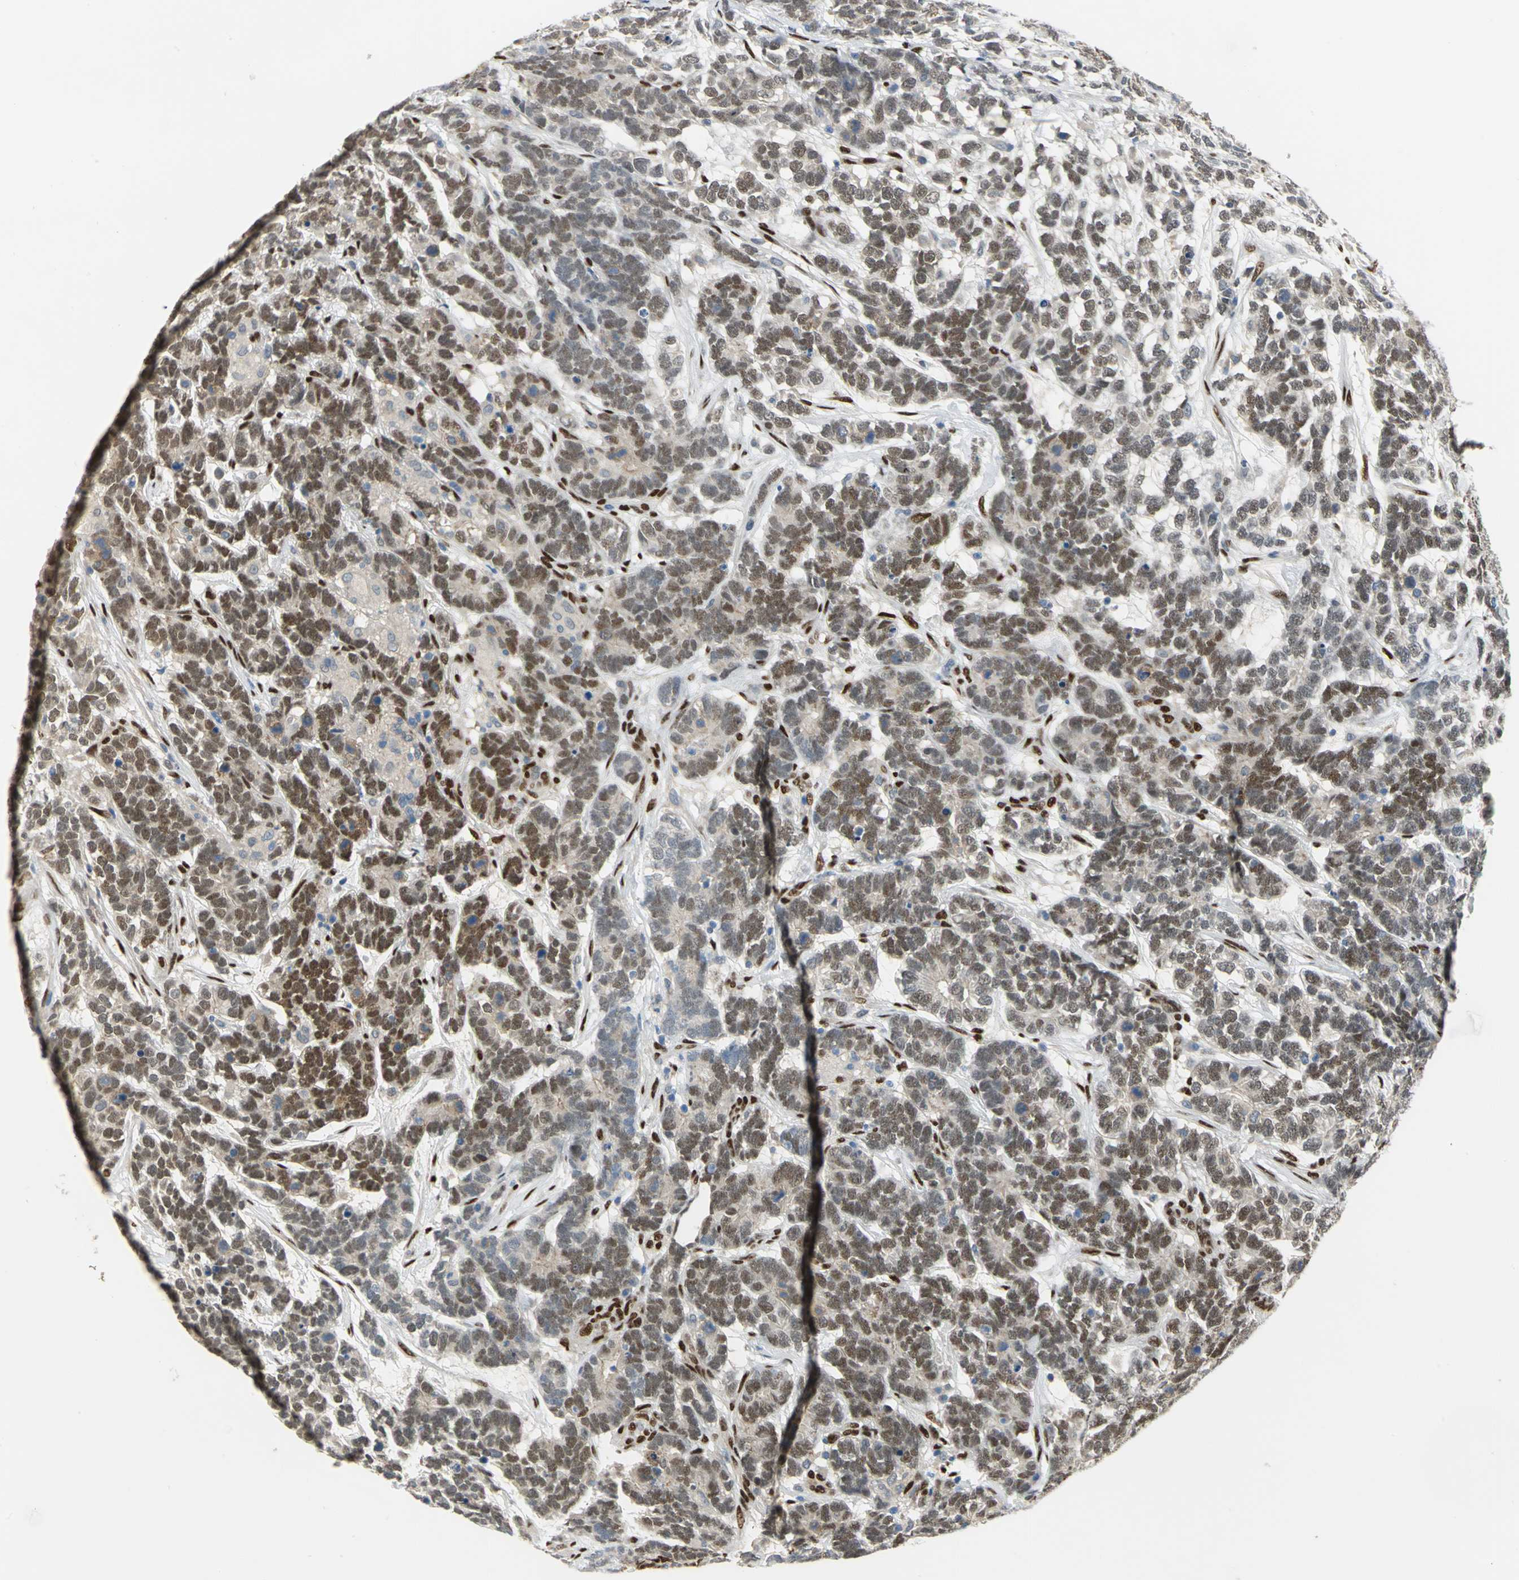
{"staining": {"intensity": "moderate", "quantity": ">75%", "location": "cytoplasmic/membranous,nuclear"}, "tissue": "testis cancer", "cell_type": "Tumor cells", "image_type": "cancer", "snomed": [{"axis": "morphology", "description": "Carcinoma, Embryonal, NOS"}, {"axis": "topography", "description": "Testis"}], "caption": "Embryonal carcinoma (testis) was stained to show a protein in brown. There is medium levels of moderate cytoplasmic/membranous and nuclear expression in approximately >75% of tumor cells.", "gene": "RBFOX2", "patient": {"sex": "male", "age": 26}}